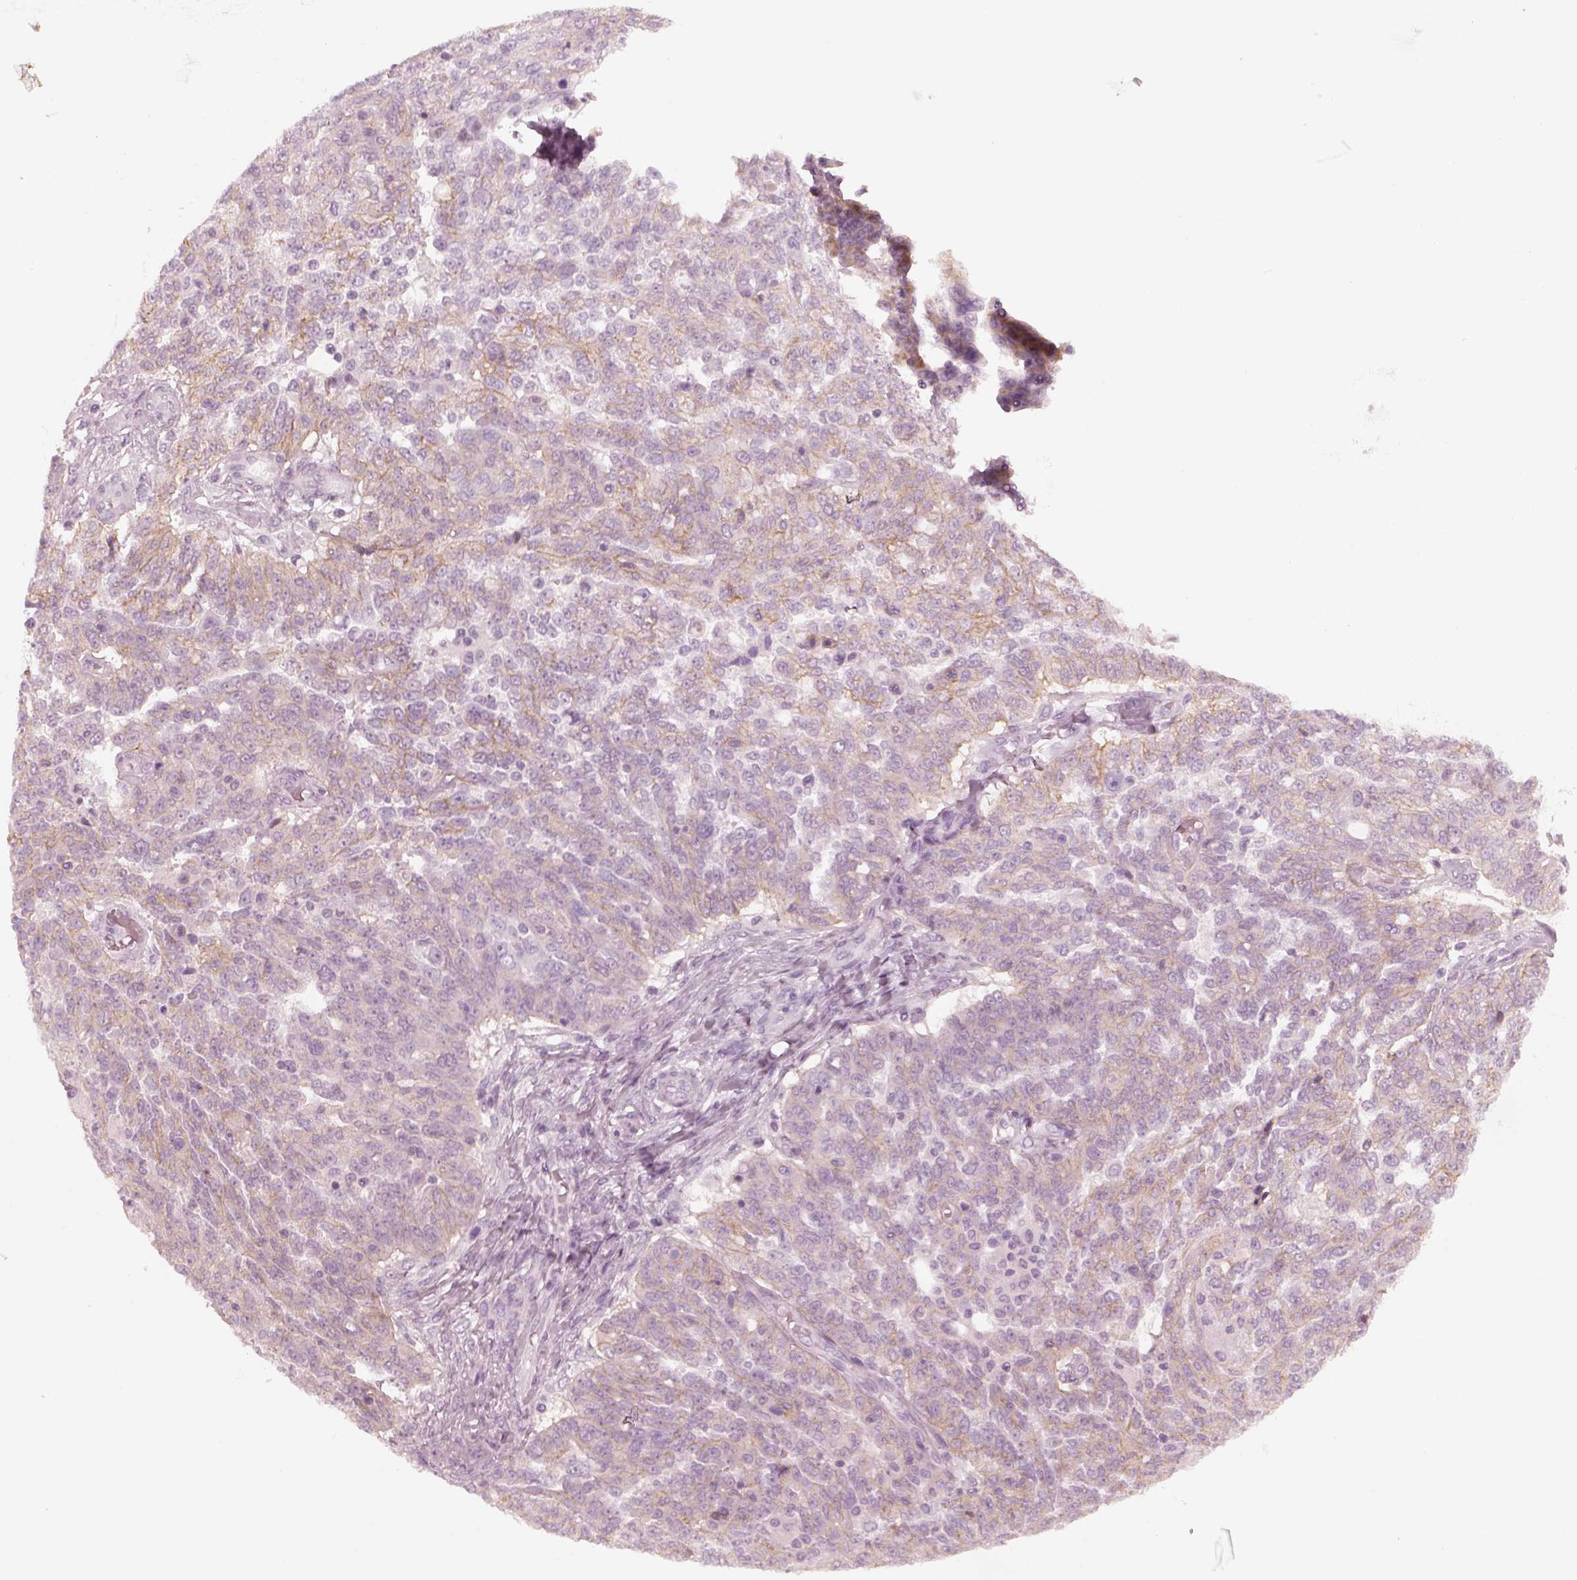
{"staining": {"intensity": "negative", "quantity": "none", "location": "none"}, "tissue": "ovarian cancer", "cell_type": "Tumor cells", "image_type": "cancer", "snomed": [{"axis": "morphology", "description": "Cystadenocarcinoma, serous, NOS"}, {"axis": "topography", "description": "Ovary"}], "caption": "A histopathology image of ovarian cancer stained for a protein displays no brown staining in tumor cells.", "gene": "CRYBA2", "patient": {"sex": "female", "age": 67}}